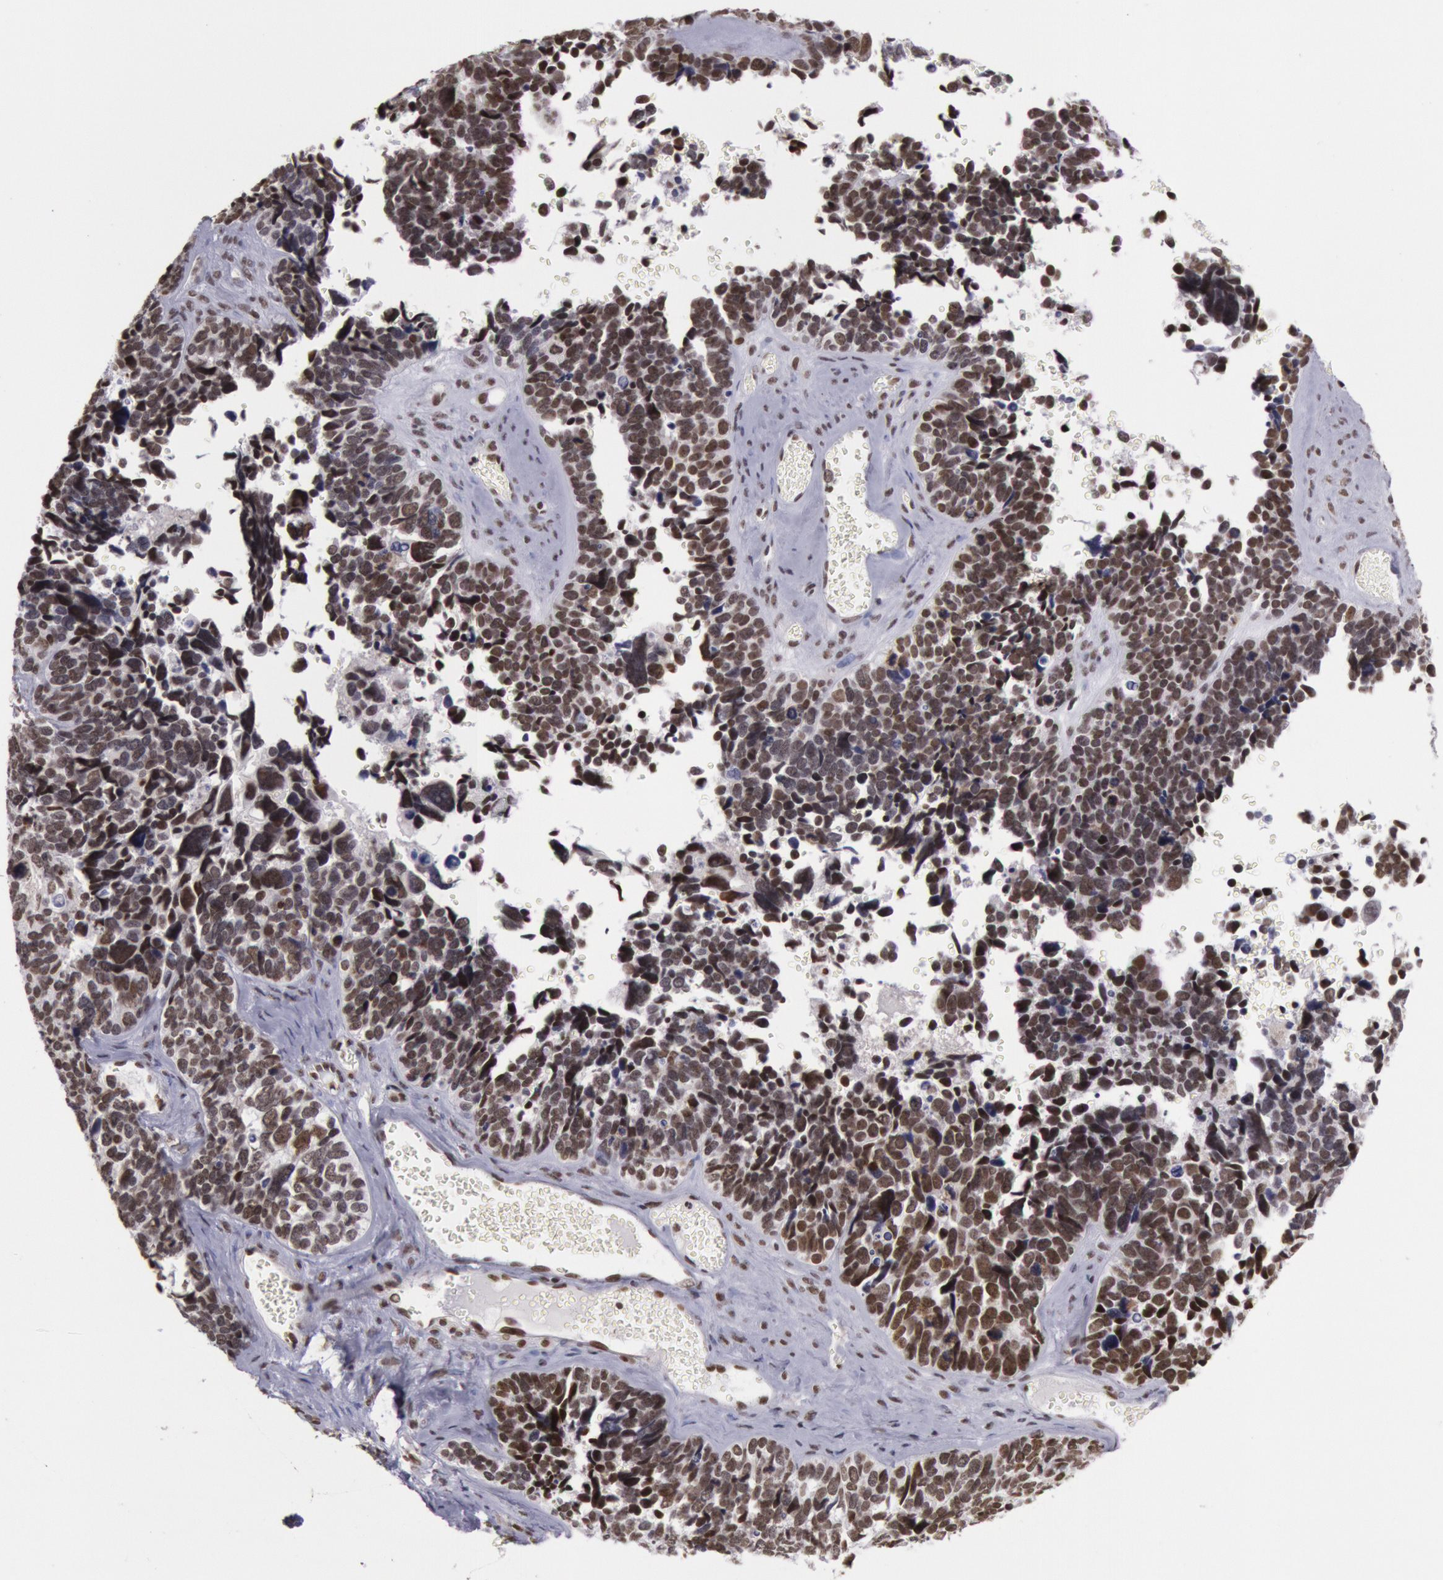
{"staining": {"intensity": "strong", "quantity": ">75%", "location": "nuclear"}, "tissue": "ovarian cancer", "cell_type": "Tumor cells", "image_type": "cancer", "snomed": [{"axis": "morphology", "description": "Cystadenocarcinoma, serous, NOS"}, {"axis": "topography", "description": "Ovary"}], "caption": "Immunohistochemistry histopathology image of human ovarian serous cystadenocarcinoma stained for a protein (brown), which shows high levels of strong nuclear positivity in about >75% of tumor cells.", "gene": "NKAP", "patient": {"sex": "female", "age": 77}}